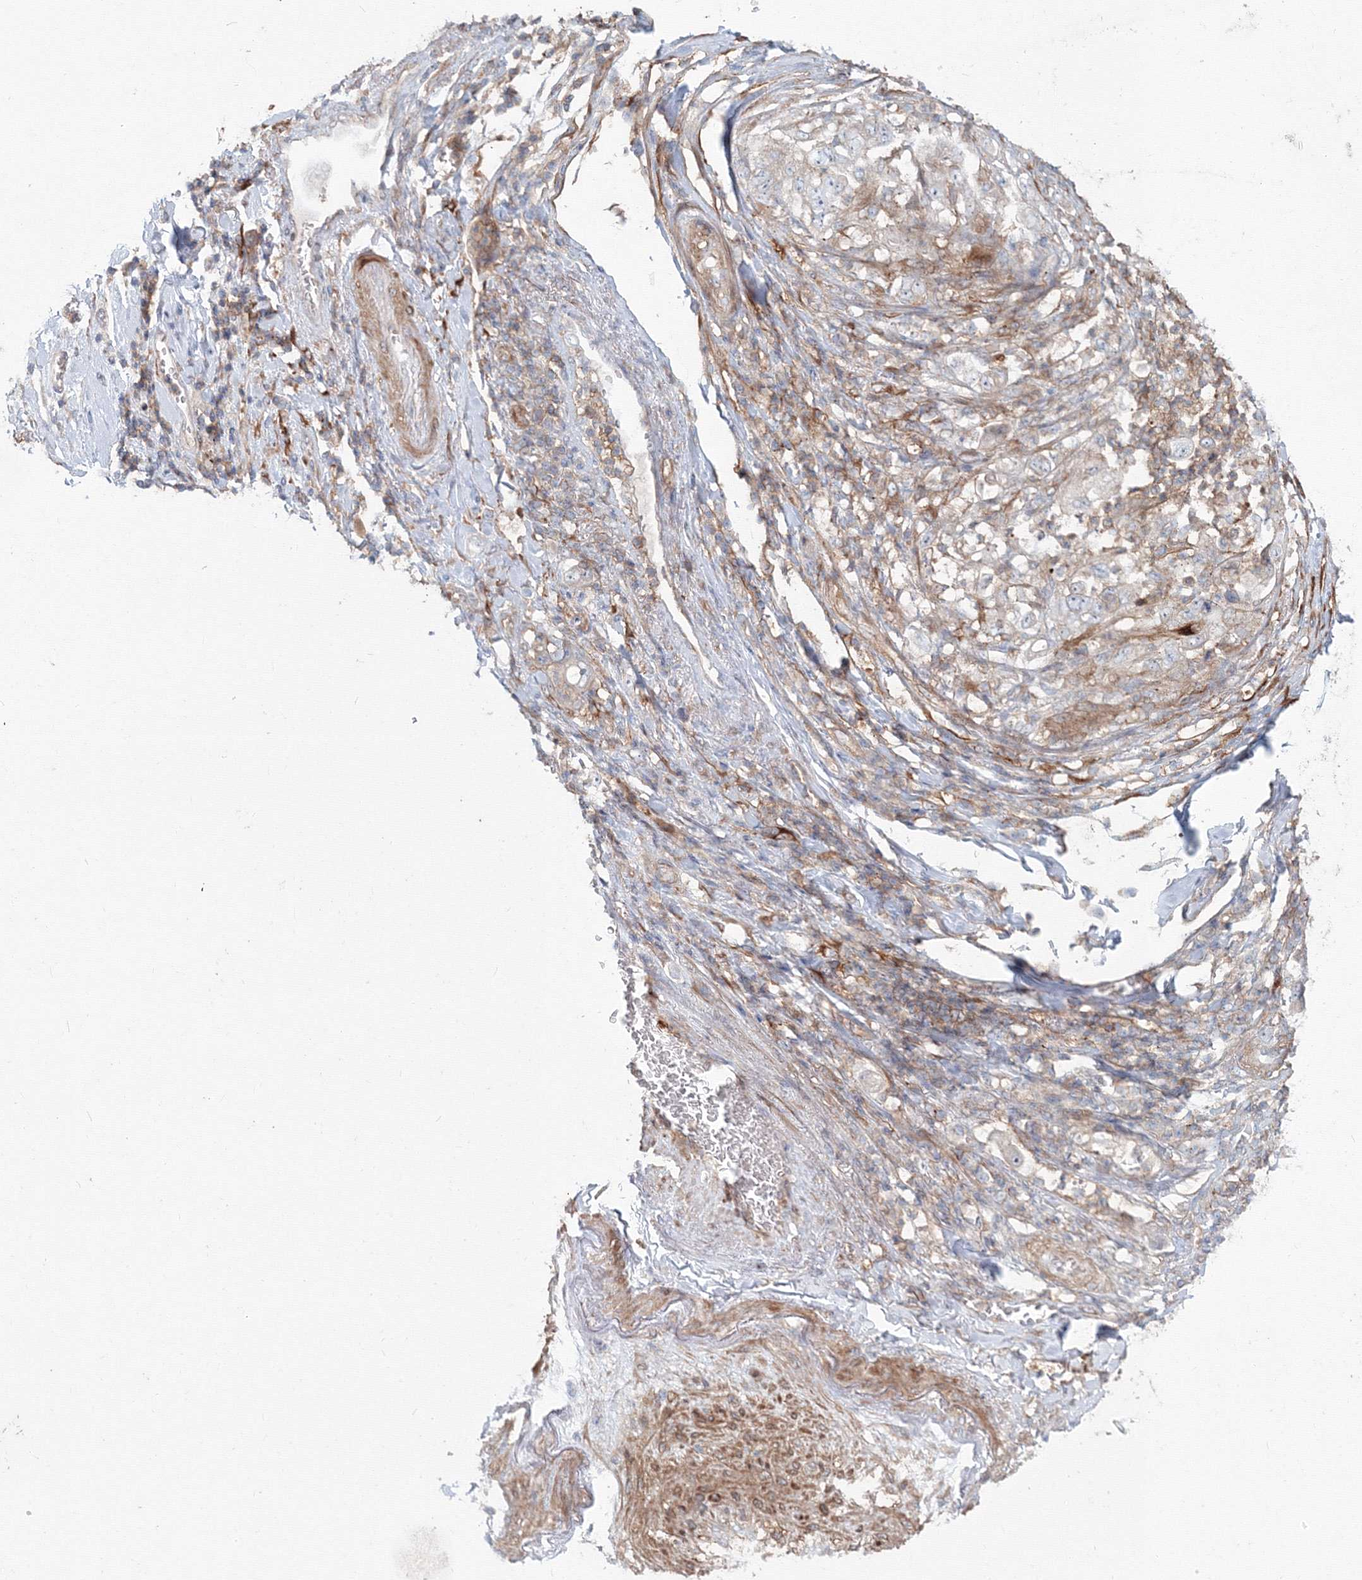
{"staining": {"intensity": "negative", "quantity": "none", "location": "none"}, "tissue": "stomach cancer", "cell_type": "Tumor cells", "image_type": "cancer", "snomed": [{"axis": "morphology", "description": "Adenocarcinoma, NOS"}, {"axis": "topography", "description": "Stomach"}], "caption": "This image is of stomach cancer stained with immunohistochemistry (IHC) to label a protein in brown with the nuclei are counter-stained blue. There is no positivity in tumor cells.", "gene": "SH3PXD2A", "patient": {"sex": "female", "age": 73}}